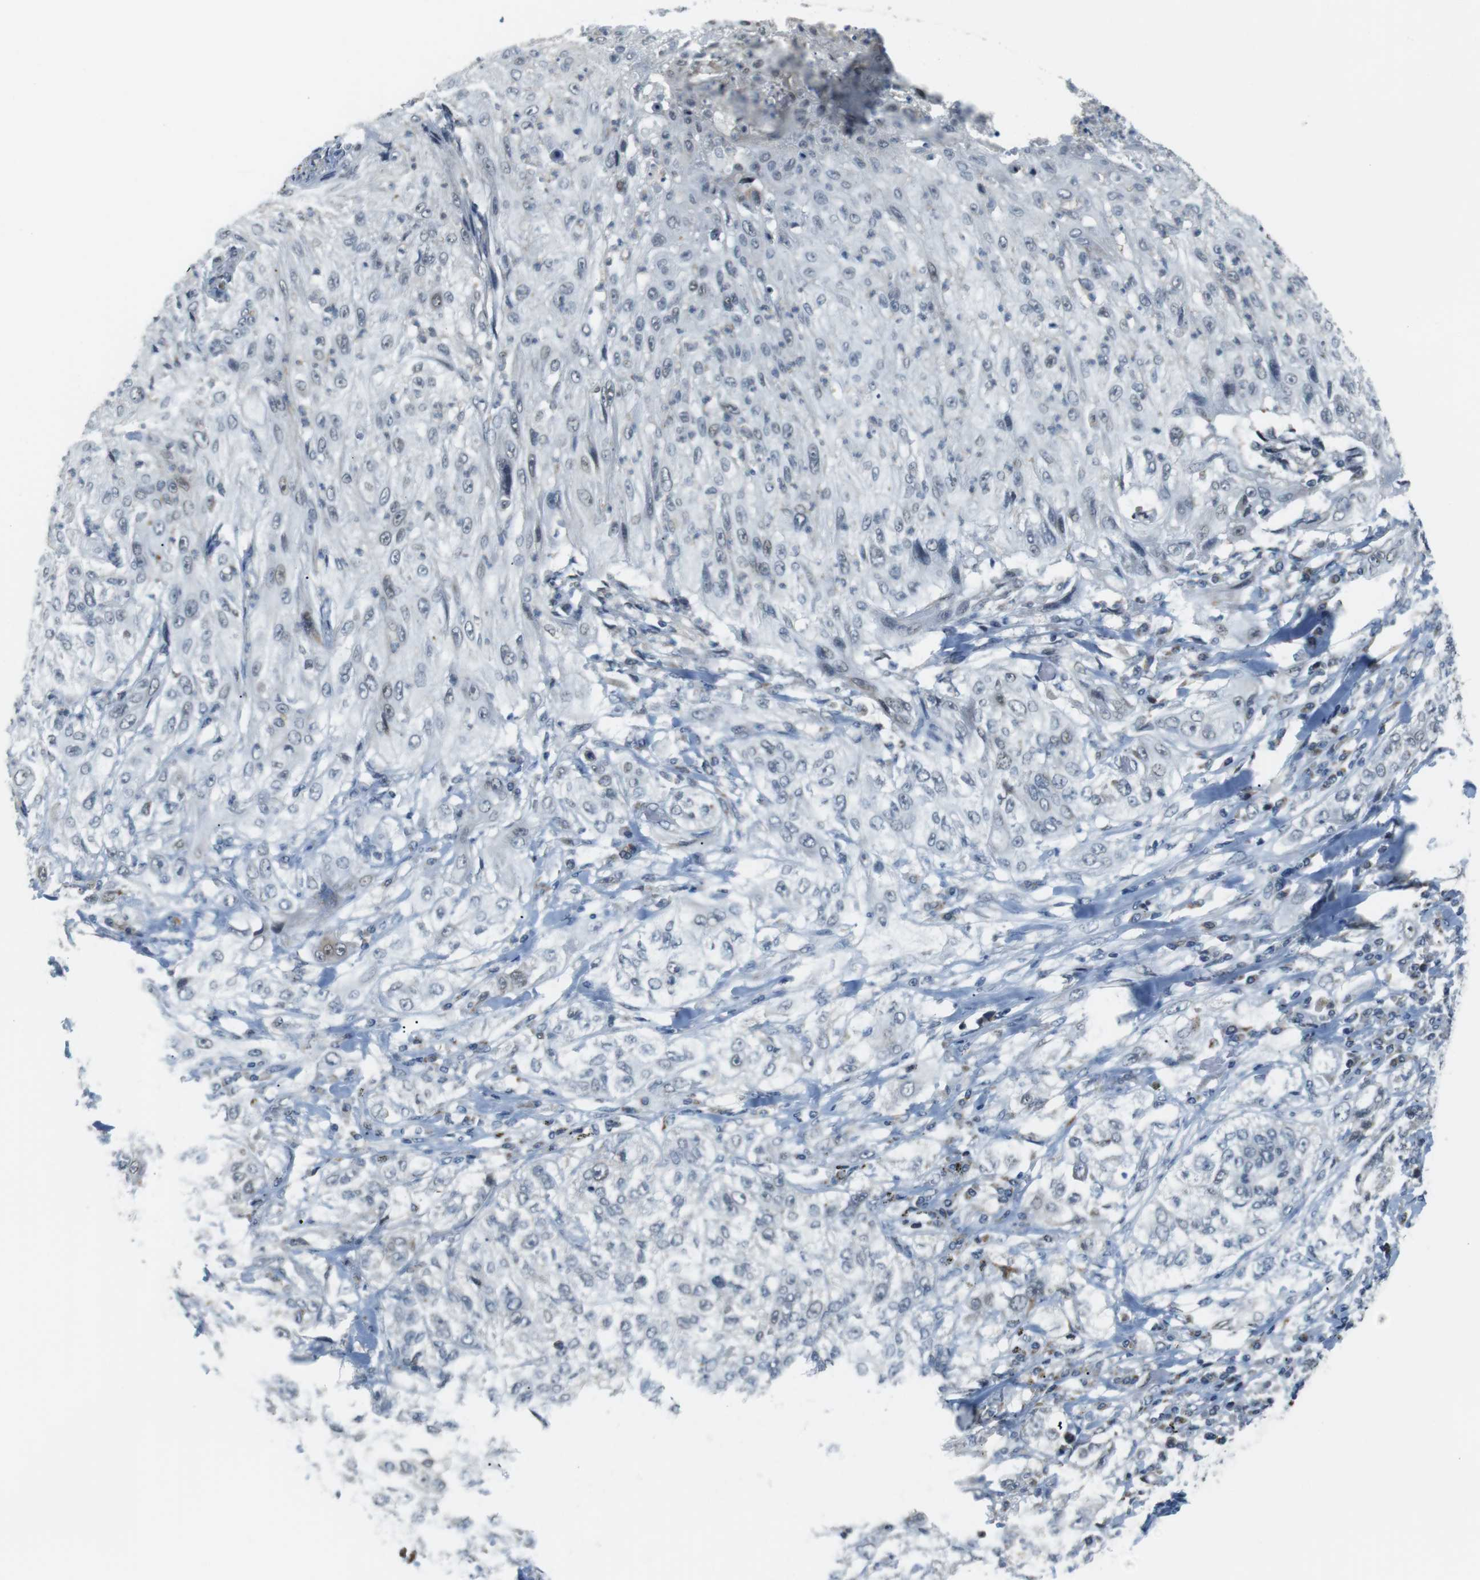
{"staining": {"intensity": "negative", "quantity": "none", "location": "none"}, "tissue": "lung cancer", "cell_type": "Tumor cells", "image_type": "cancer", "snomed": [{"axis": "morphology", "description": "Inflammation, NOS"}, {"axis": "morphology", "description": "Squamous cell carcinoma, NOS"}, {"axis": "topography", "description": "Lymph node"}, {"axis": "topography", "description": "Soft tissue"}, {"axis": "topography", "description": "Lung"}], "caption": "Immunohistochemistry image of neoplastic tissue: lung squamous cell carcinoma stained with DAB (3,3'-diaminobenzidine) reveals no significant protein expression in tumor cells.", "gene": "USP7", "patient": {"sex": "male", "age": 66}}